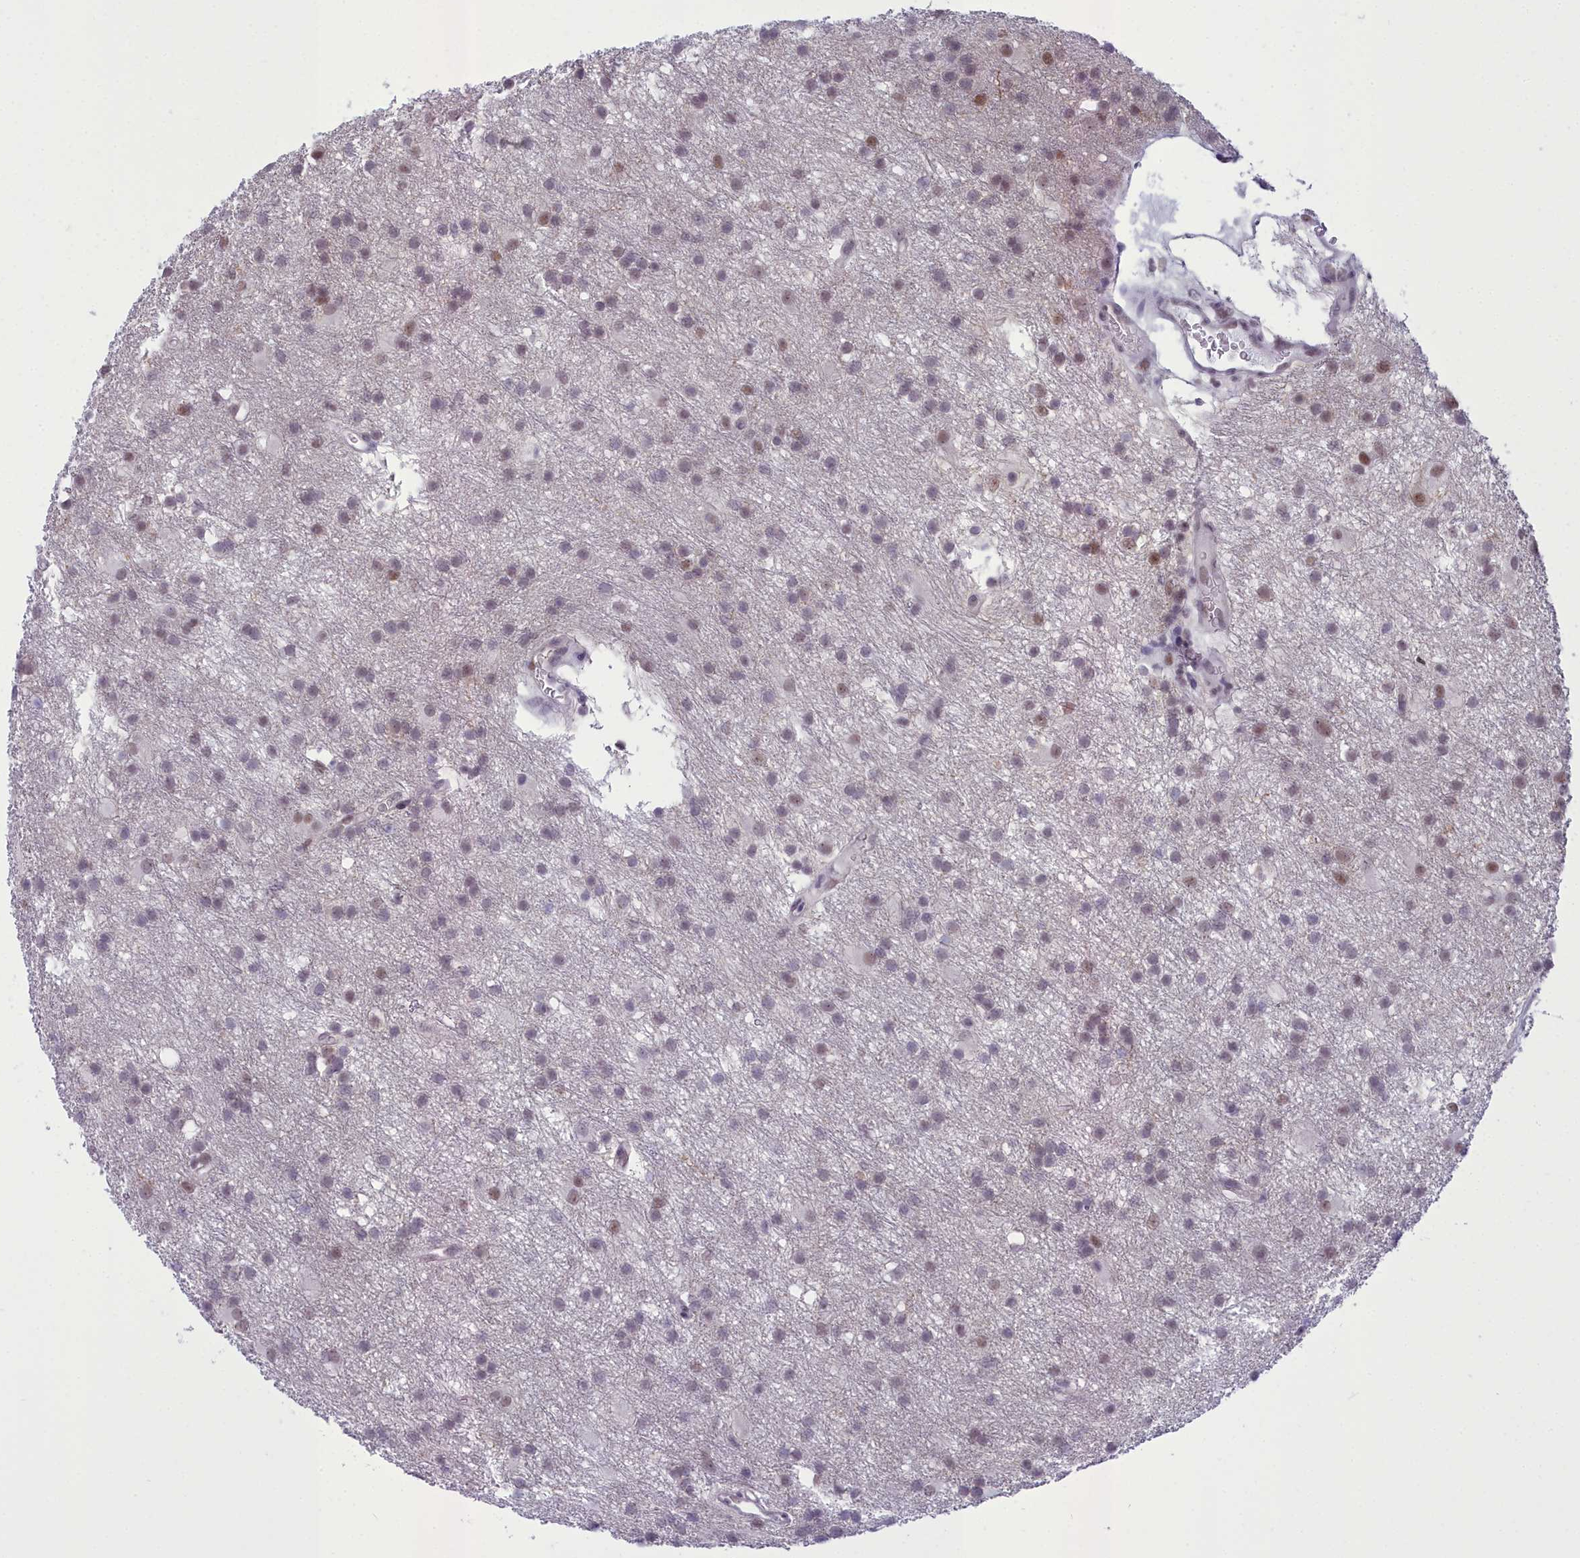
{"staining": {"intensity": "moderate", "quantity": "25%-75%", "location": "nuclear"}, "tissue": "glioma", "cell_type": "Tumor cells", "image_type": "cancer", "snomed": [{"axis": "morphology", "description": "Glioma, malignant, High grade"}, {"axis": "topography", "description": "Brain"}], "caption": "DAB (3,3'-diaminobenzidine) immunohistochemical staining of human glioma demonstrates moderate nuclear protein positivity in approximately 25%-75% of tumor cells. (Stains: DAB (3,3'-diaminobenzidine) in brown, nuclei in blue, Microscopy: brightfield microscopy at high magnification).", "gene": "CEACAM19", "patient": {"sex": "male", "age": 77}}